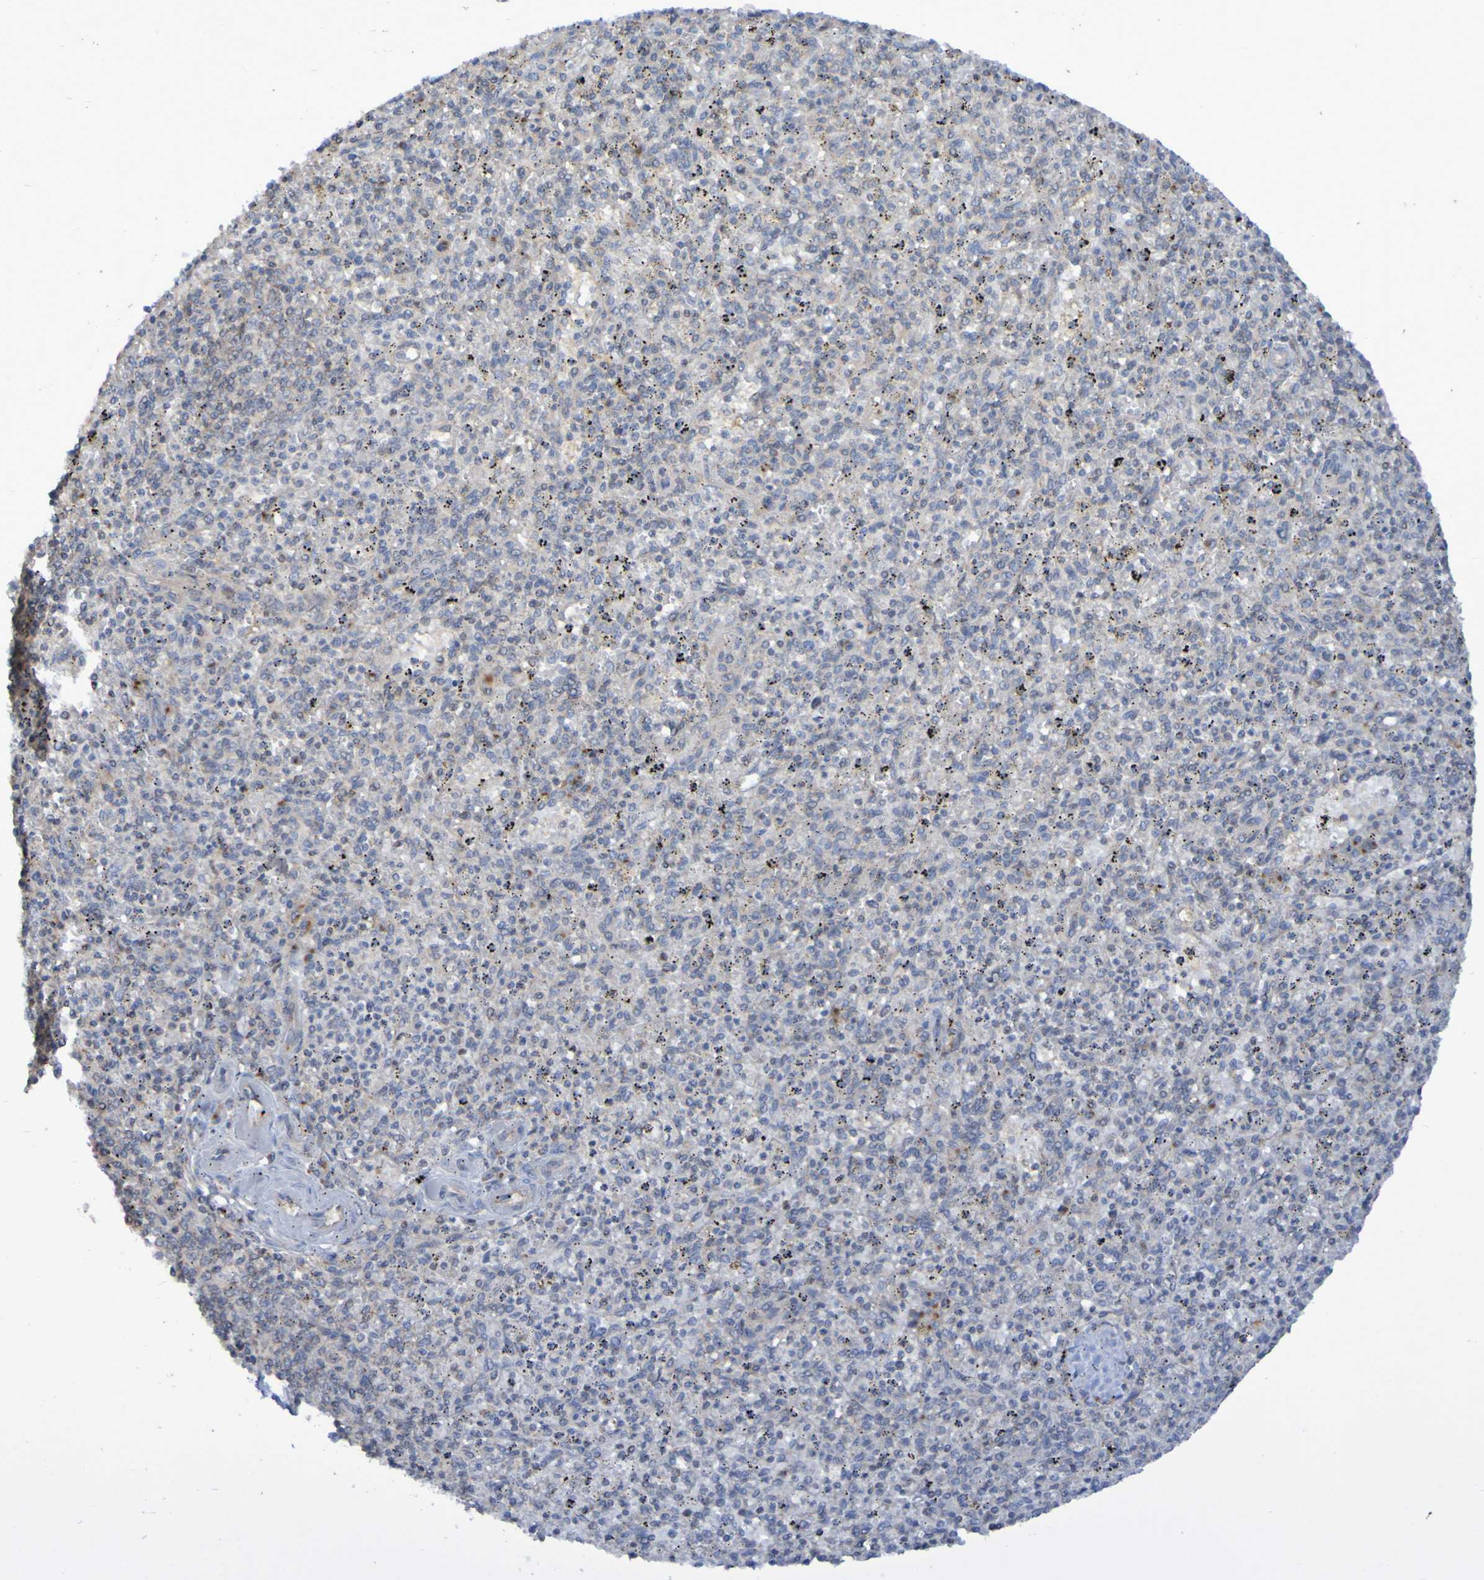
{"staining": {"intensity": "weak", "quantity": "25%-75%", "location": "cytoplasmic/membranous"}, "tissue": "spleen", "cell_type": "Cells in red pulp", "image_type": "normal", "snomed": [{"axis": "morphology", "description": "Normal tissue, NOS"}, {"axis": "topography", "description": "Spleen"}], "caption": "A brown stain highlights weak cytoplasmic/membranous positivity of a protein in cells in red pulp of normal spleen. Nuclei are stained in blue.", "gene": "LMBRD2", "patient": {"sex": "male", "age": 72}}